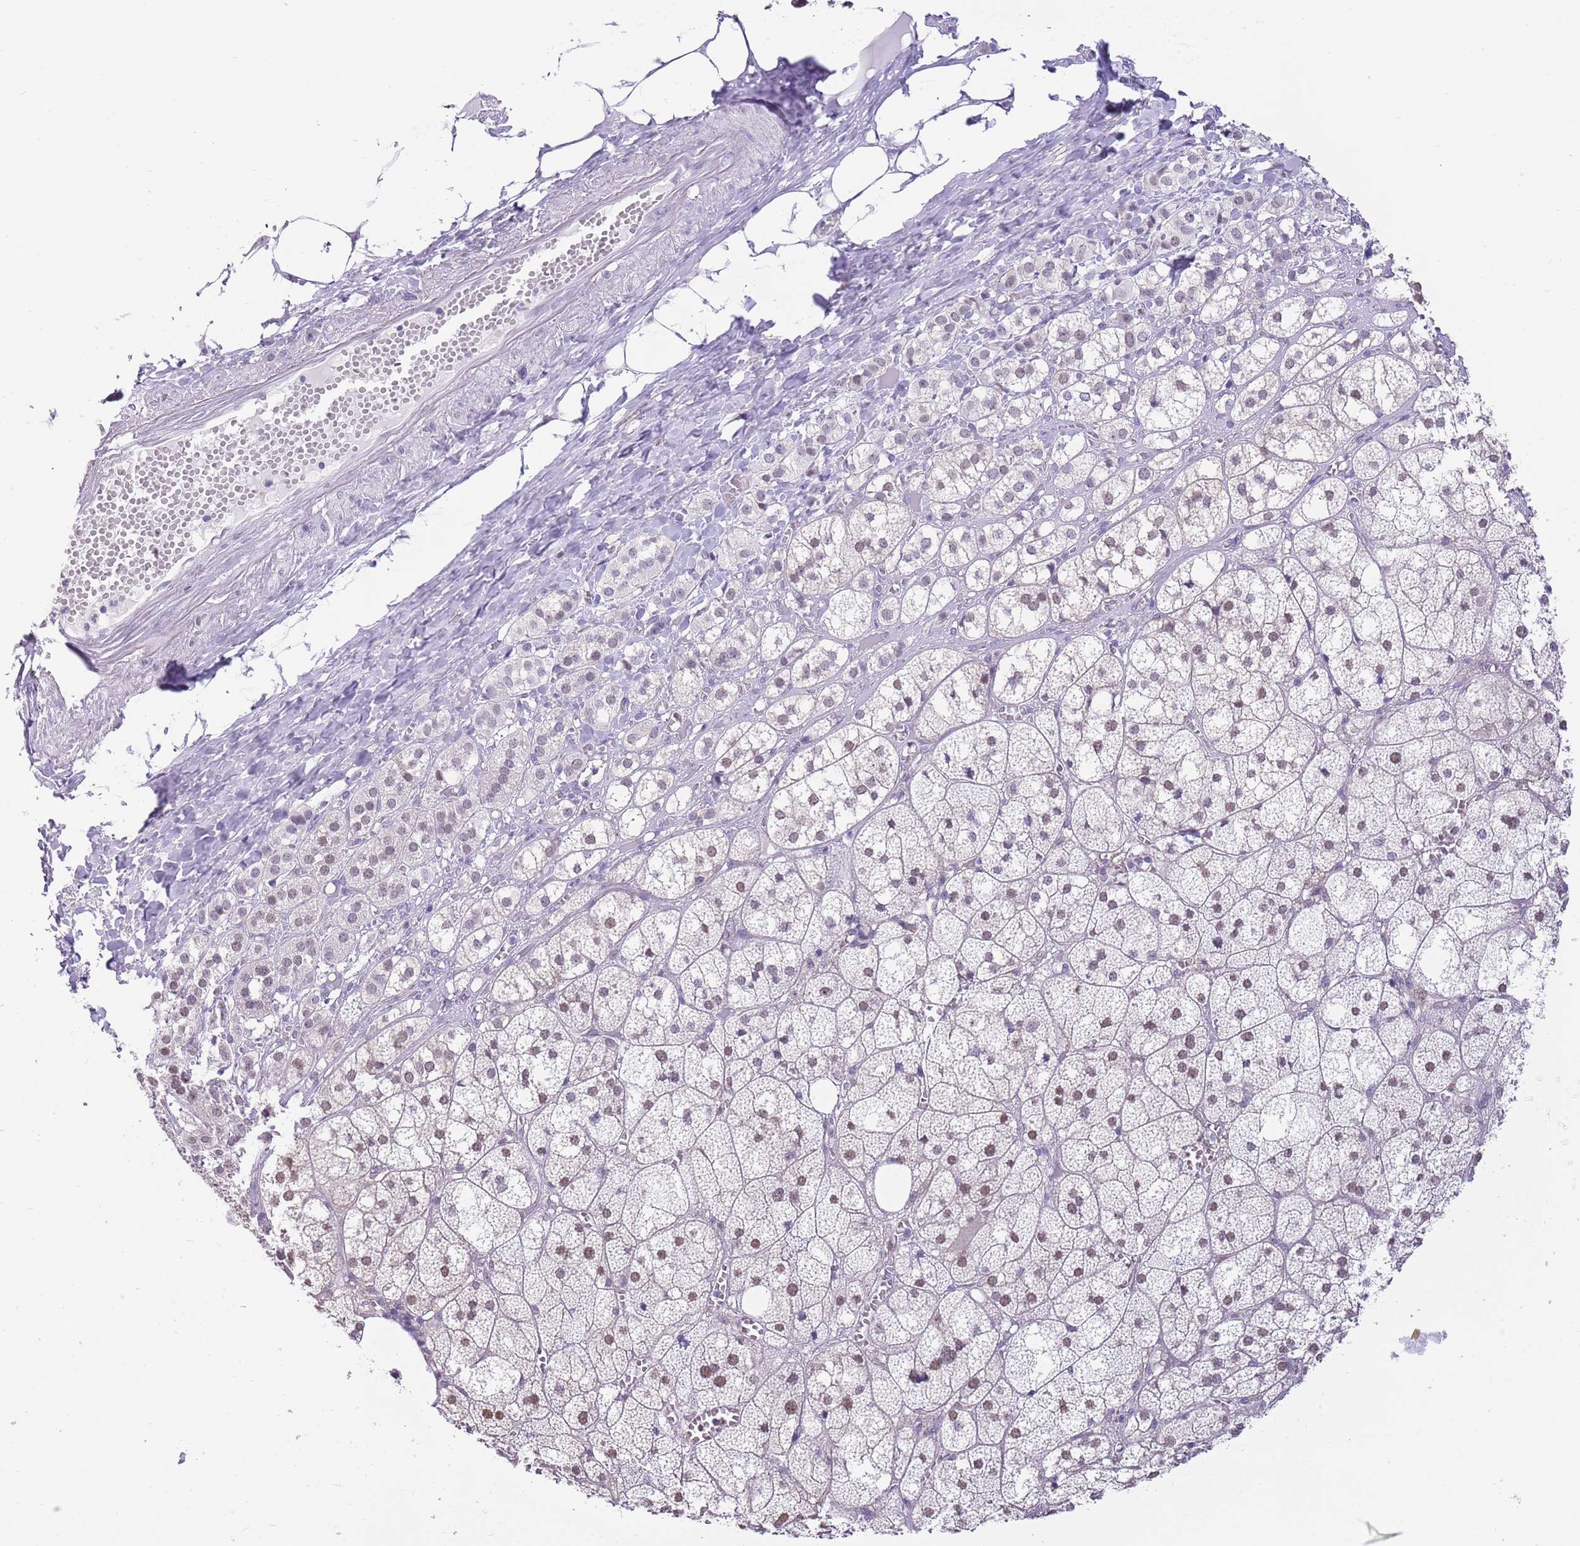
{"staining": {"intensity": "moderate", "quantity": "<25%", "location": "nuclear"}, "tissue": "adrenal gland", "cell_type": "Glandular cells", "image_type": "normal", "snomed": [{"axis": "morphology", "description": "Normal tissue, NOS"}, {"axis": "topography", "description": "Adrenal gland"}], "caption": "Protein analysis of benign adrenal gland demonstrates moderate nuclear expression in approximately <25% of glandular cells. (DAB (3,3'-diaminobenzidine) IHC with brightfield microscopy, high magnification).", "gene": "PPP1R17", "patient": {"sex": "female", "age": 61}}